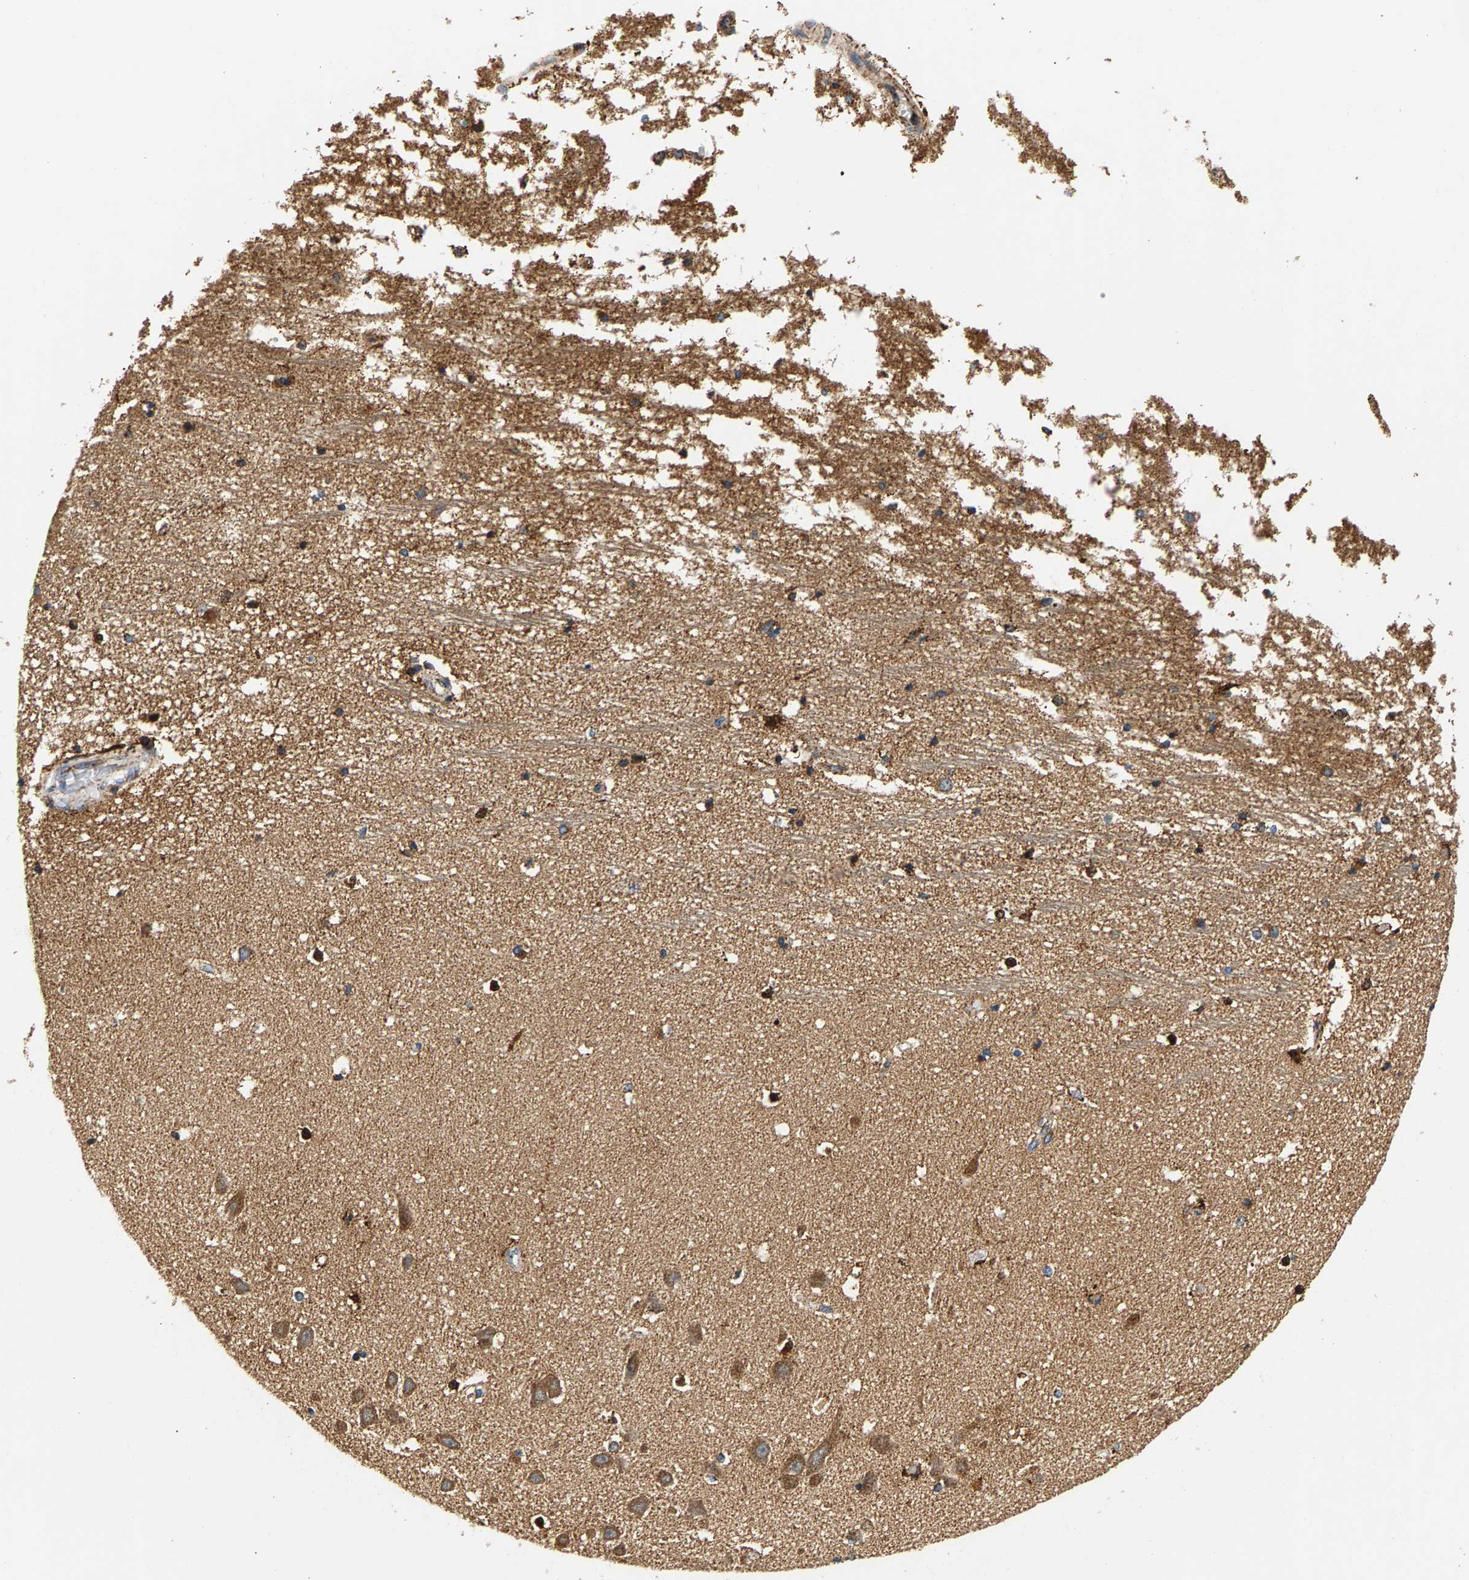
{"staining": {"intensity": "moderate", "quantity": "25%-75%", "location": "cytoplasmic/membranous"}, "tissue": "hippocampus", "cell_type": "Glial cells", "image_type": "normal", "snomed": [{"axis": "morphology", "description": "Normal tissue, NOS"}, {"axis": "topography", "description": "Hippocampus"}], "caption": "Moderate cytoplasmic/membranous positivity is seen in approximately 25%-75% of glial cells in normal hippocampus.", "gene": "PDE1A", "patient": {"sex": "male", "age": 45}}